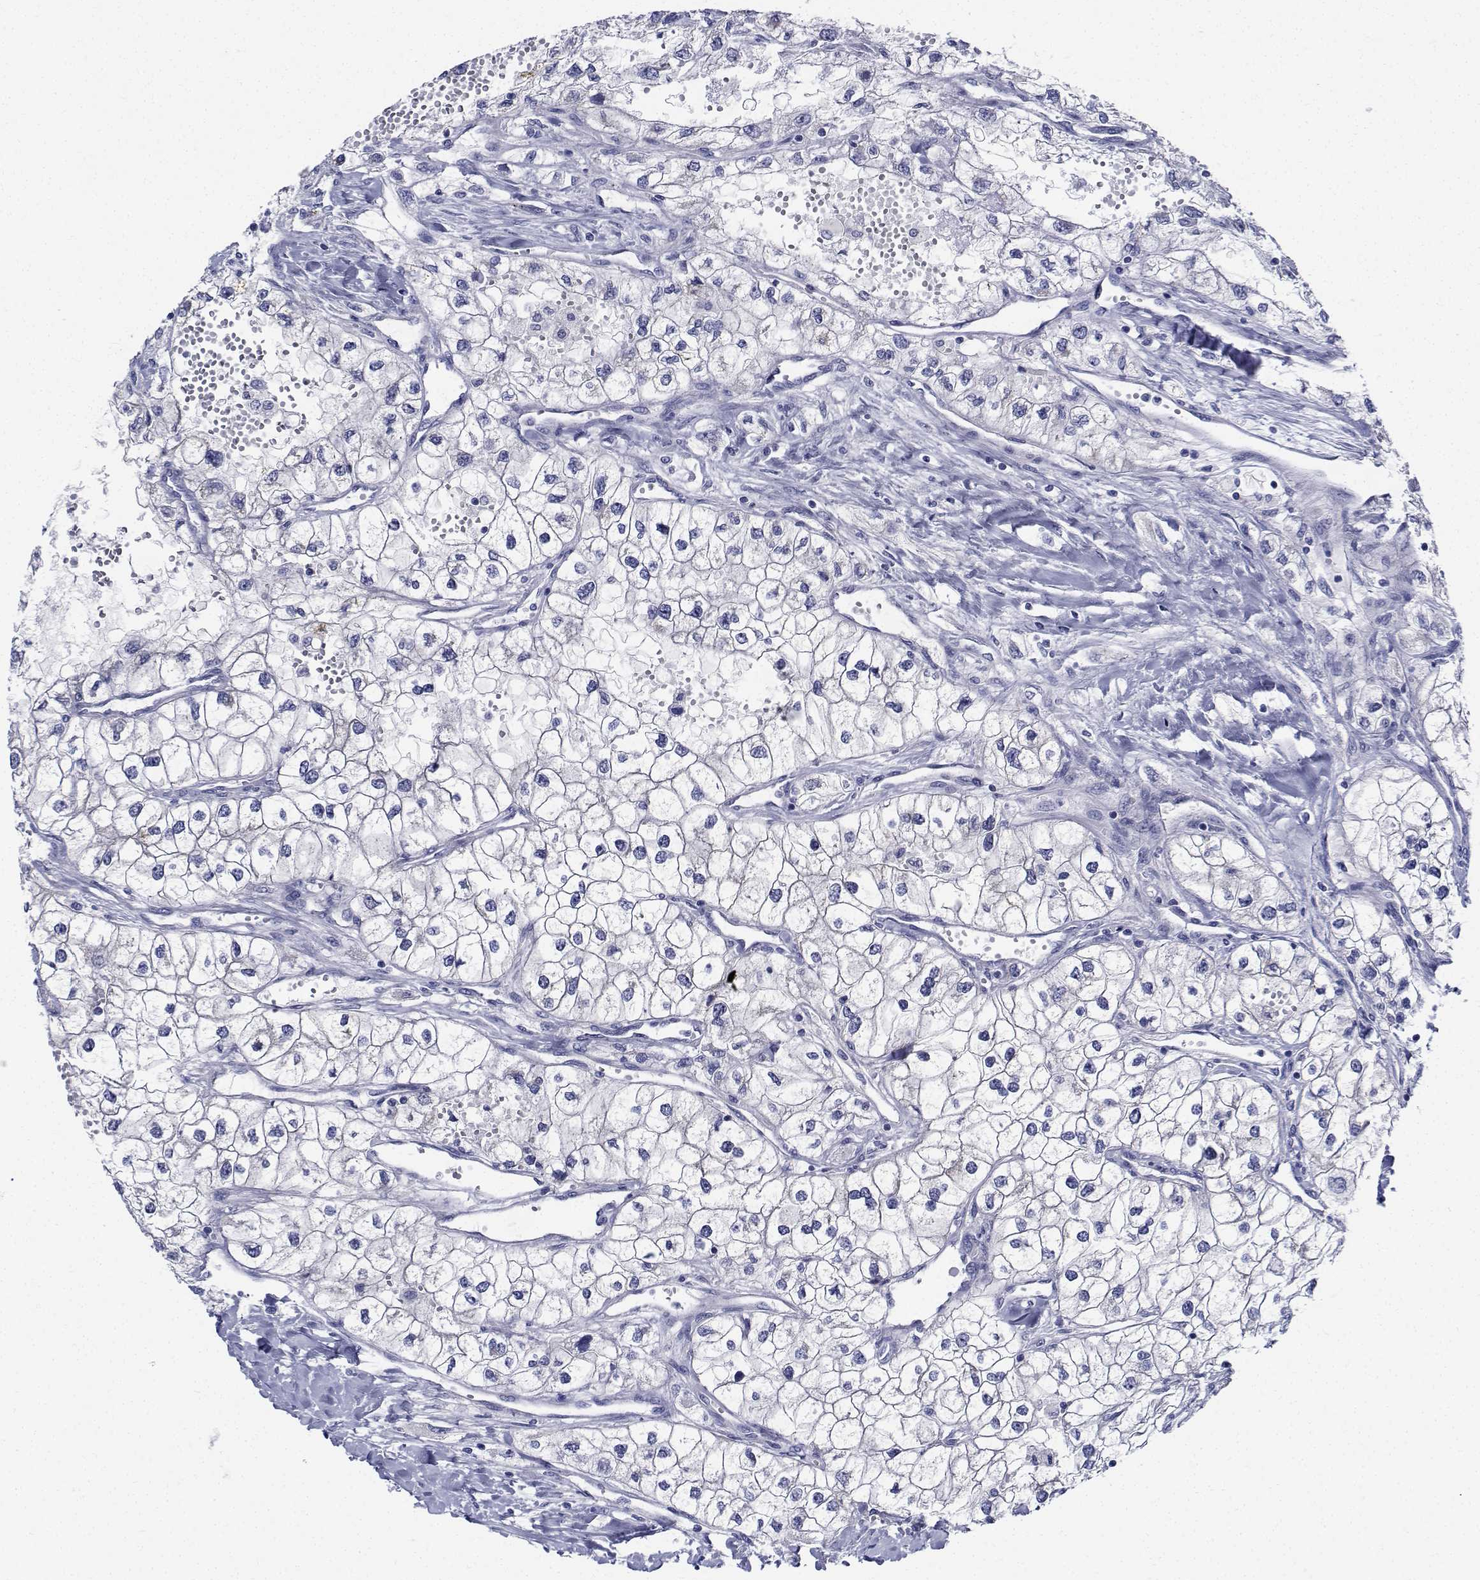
{"staining": {"intensity": "negative", "quantity": "none", "location": "none"}, "tissue": "renal cancer", "cell_type": "Tumor cells", "image_type": "cancer", "snomed": [{"axis": "morphology", "description": "Adenocarcinoma, NOS"}, {"axis": "topography", "description": "Kidney"}], "caption": "This is an immunohistochemistry photomicrograph of human renal cancer. There is no staining in tumor cells.", "gene": "CDHR3", "patient": {"sex": "male", "age": 59}}